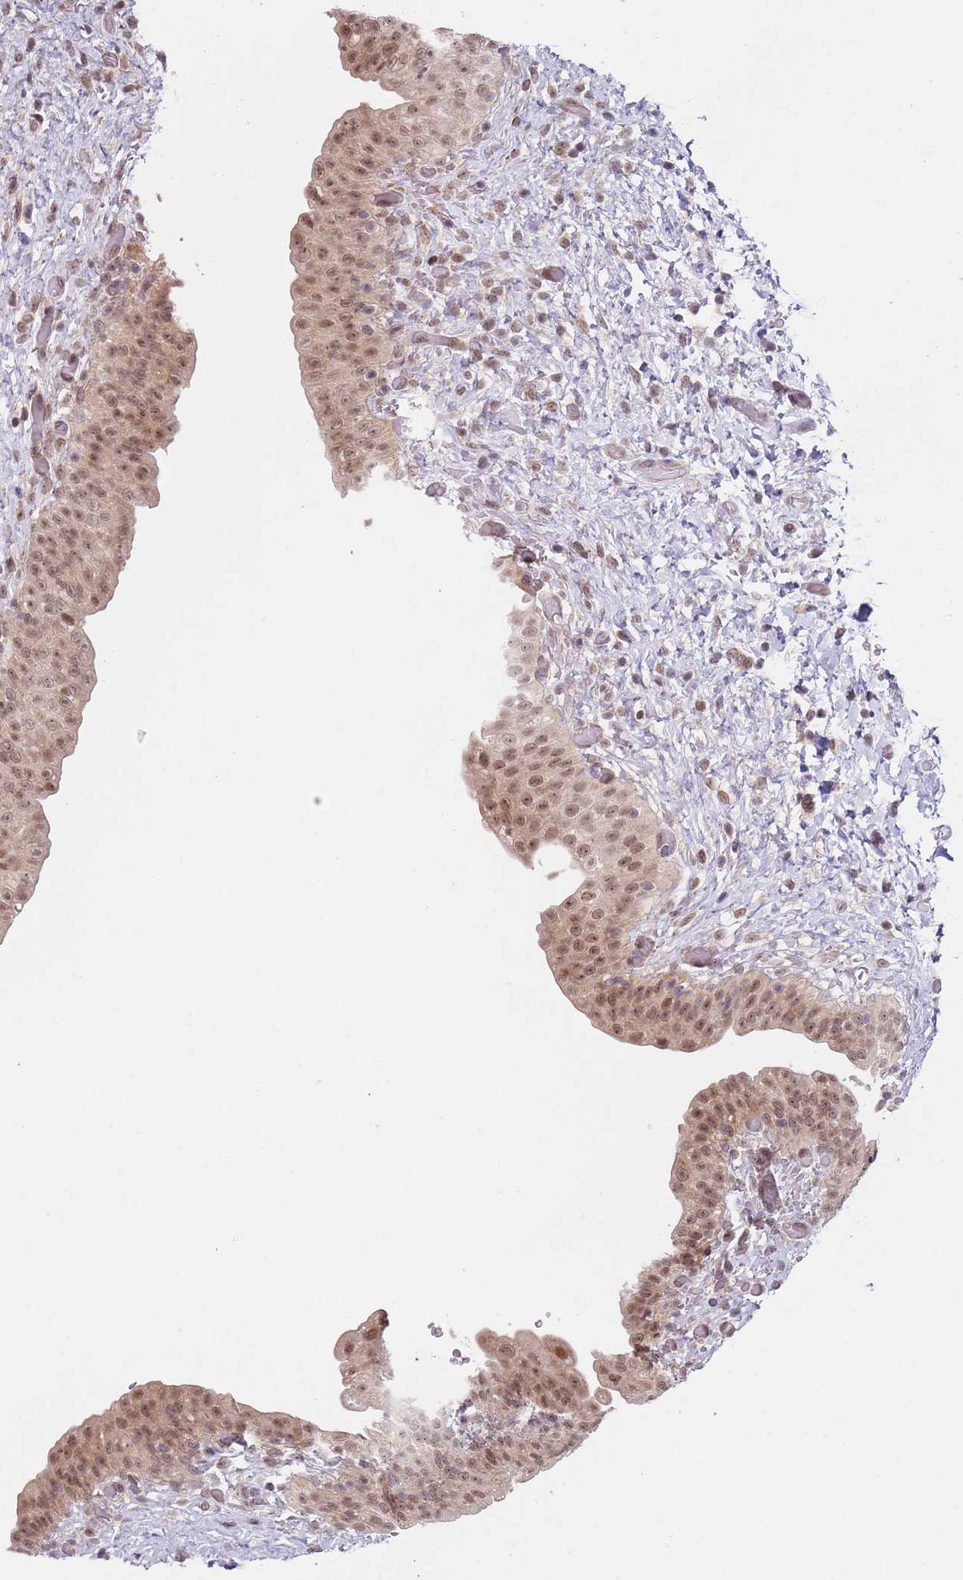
{"staining": {"intensity": "moderate", "quantity": ">75%", "location": "cytoplasmic/membranous,nuclear"}, "tissue": "urinary bladder", "cell_type": "Urothelial cells", "image_type": "normal", "snomed": [{"axis": "morphology", "description": "Normal tissue, NOS"}, {"axis": "topography", "description": "Urinary bladder"}], "caption": "About >75% of urothelial cells in unremarkable human urinary bladder reveal moderate cytoplasmic/membranous,nuclear protein positivity as visualized by brown immunohistochemical staining.", "gene": "SLC25A32", "patient": {"sex": "male", "age": 69}}